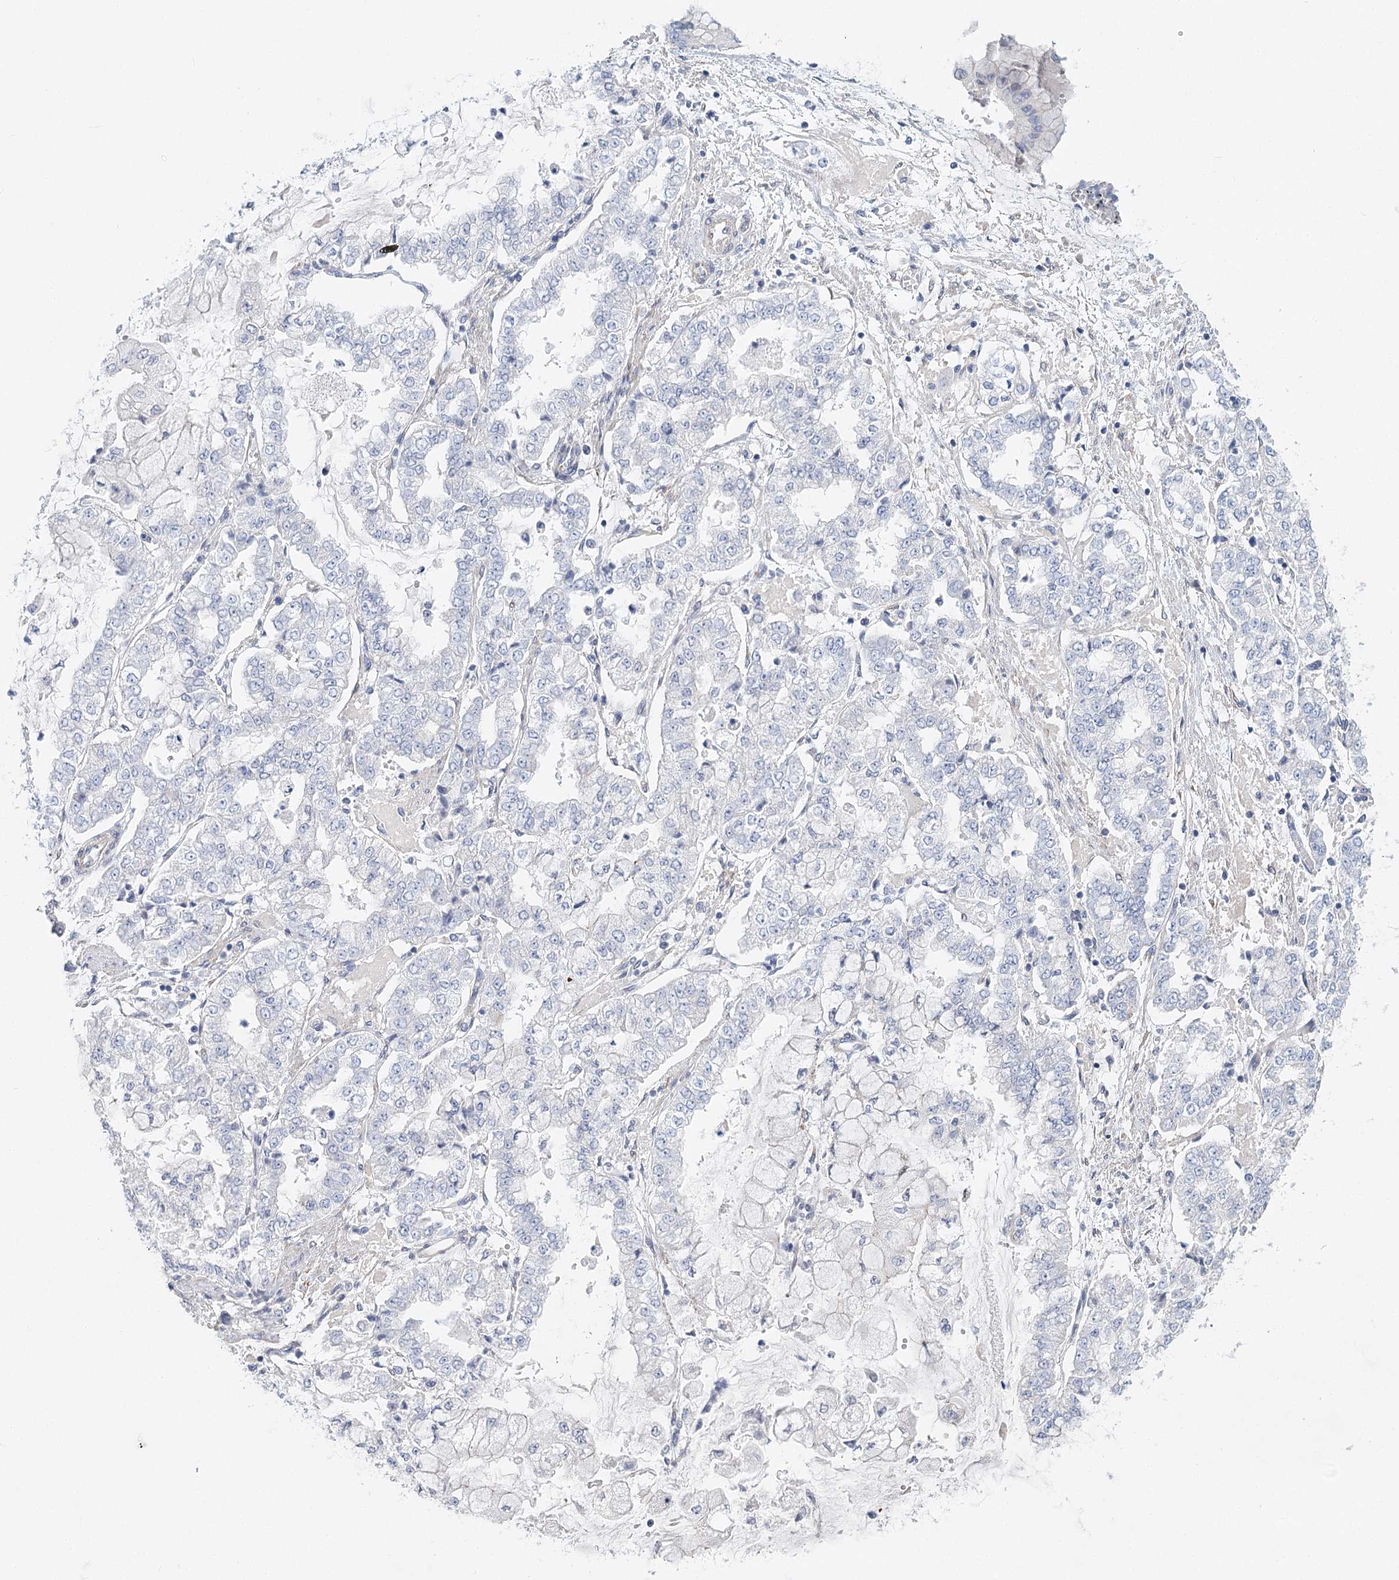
{"staining": {"intensity": "negative", "quantity": "none", "location": "none"}, "tissue": "stomach cancer", "cell_type": "Tumor cells", "image_type": "cancer", "snomed": [{"axis": "morphology", "description": "Adenocarcinoma, NOS"}, {"axis": "topography", "description": "Stomach"}], "caption": "An immunohistochemistry (IHC) micrograph of stomach cancer is shown. There is no staining in tumor cells of stomach cancer.", "gene": "TEX12", "patient": {"sex": "male", "age": 76}}